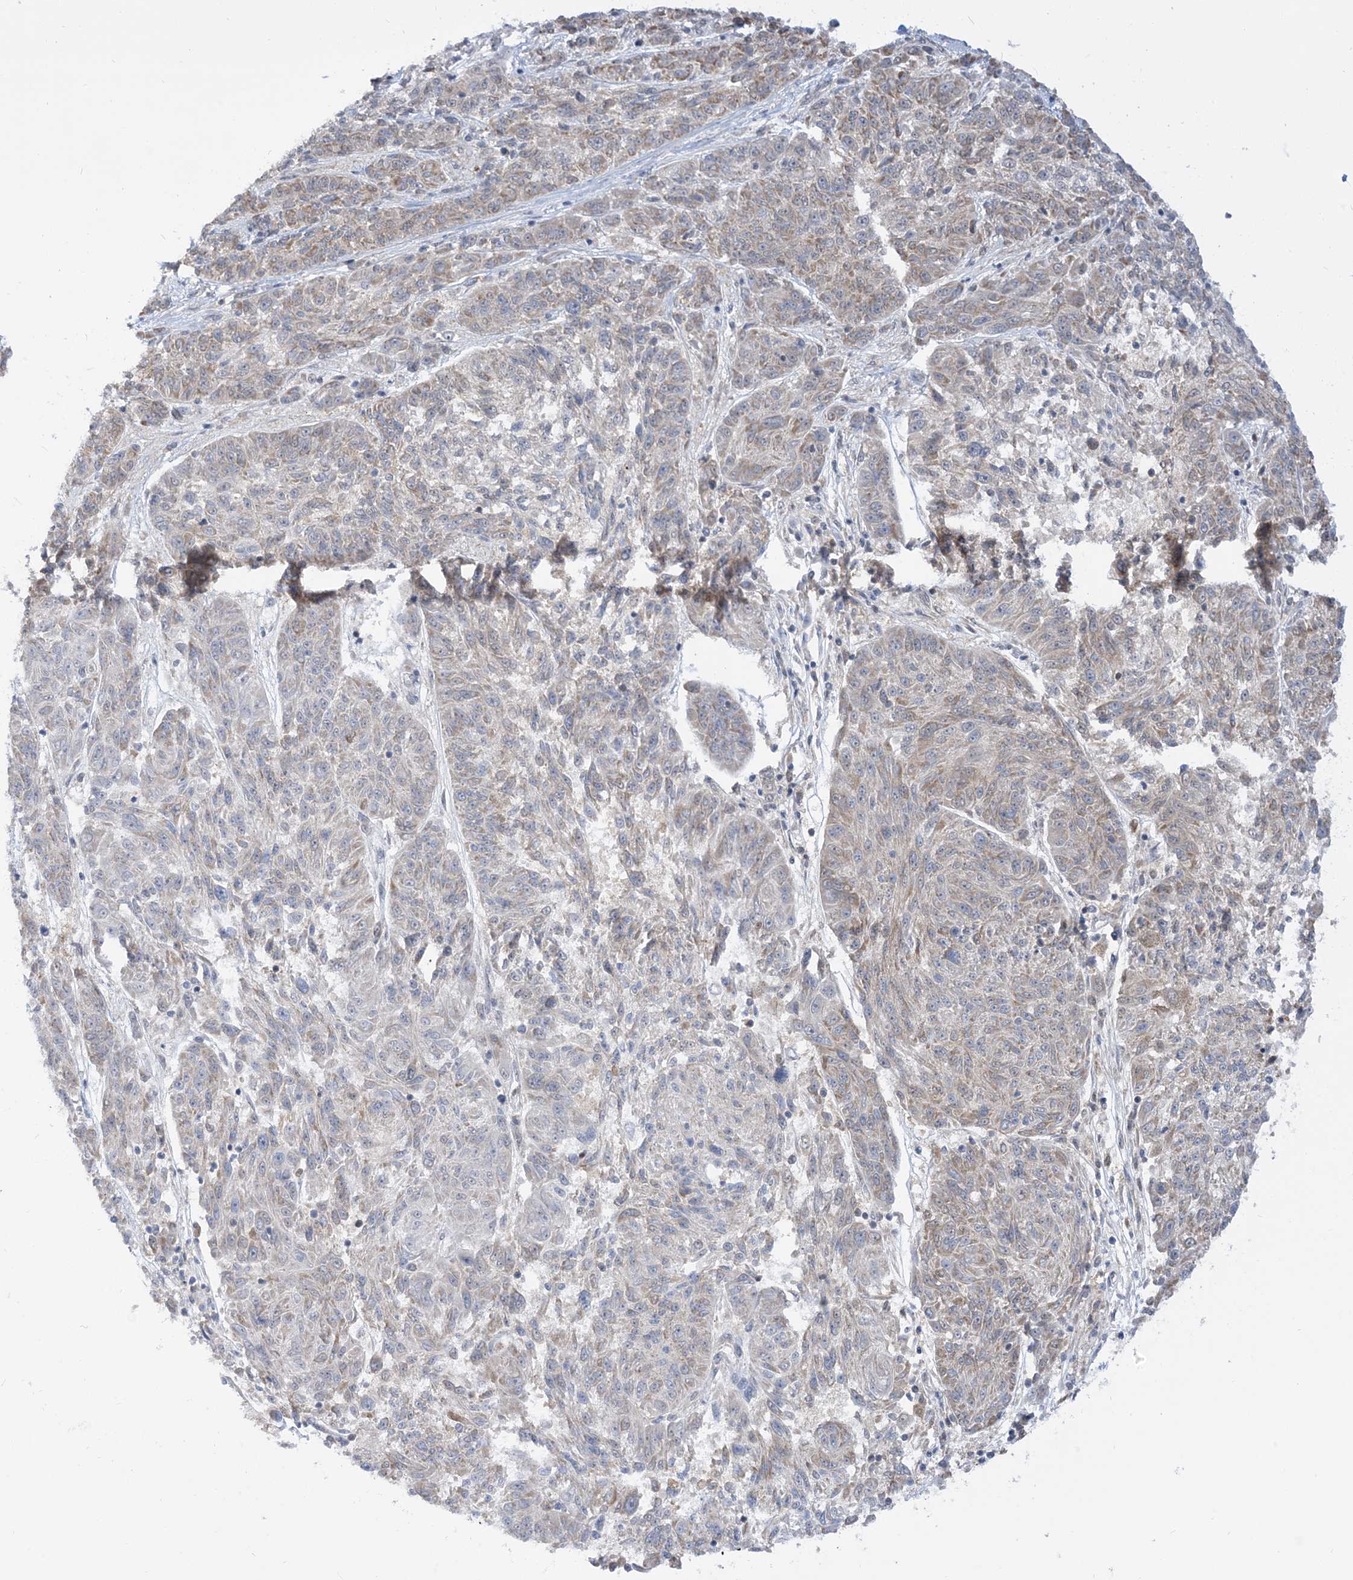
{"staining": {"intensity": "negative", "quantity": "none", "location": "none"}, "tissue": "melanoma", "cell_type": "Tumor cells", "image_type": "cancer", "snomed": [{"axis": "morphology", "description": "Malignant melanoma, NOS"}, {"axis": "topography", "description": "Skin"}], "caption": "Tumor cells show no significant positivity in melanoma.", "gene": "CASP4", "patient": {"sex": "male", "age": 53}}